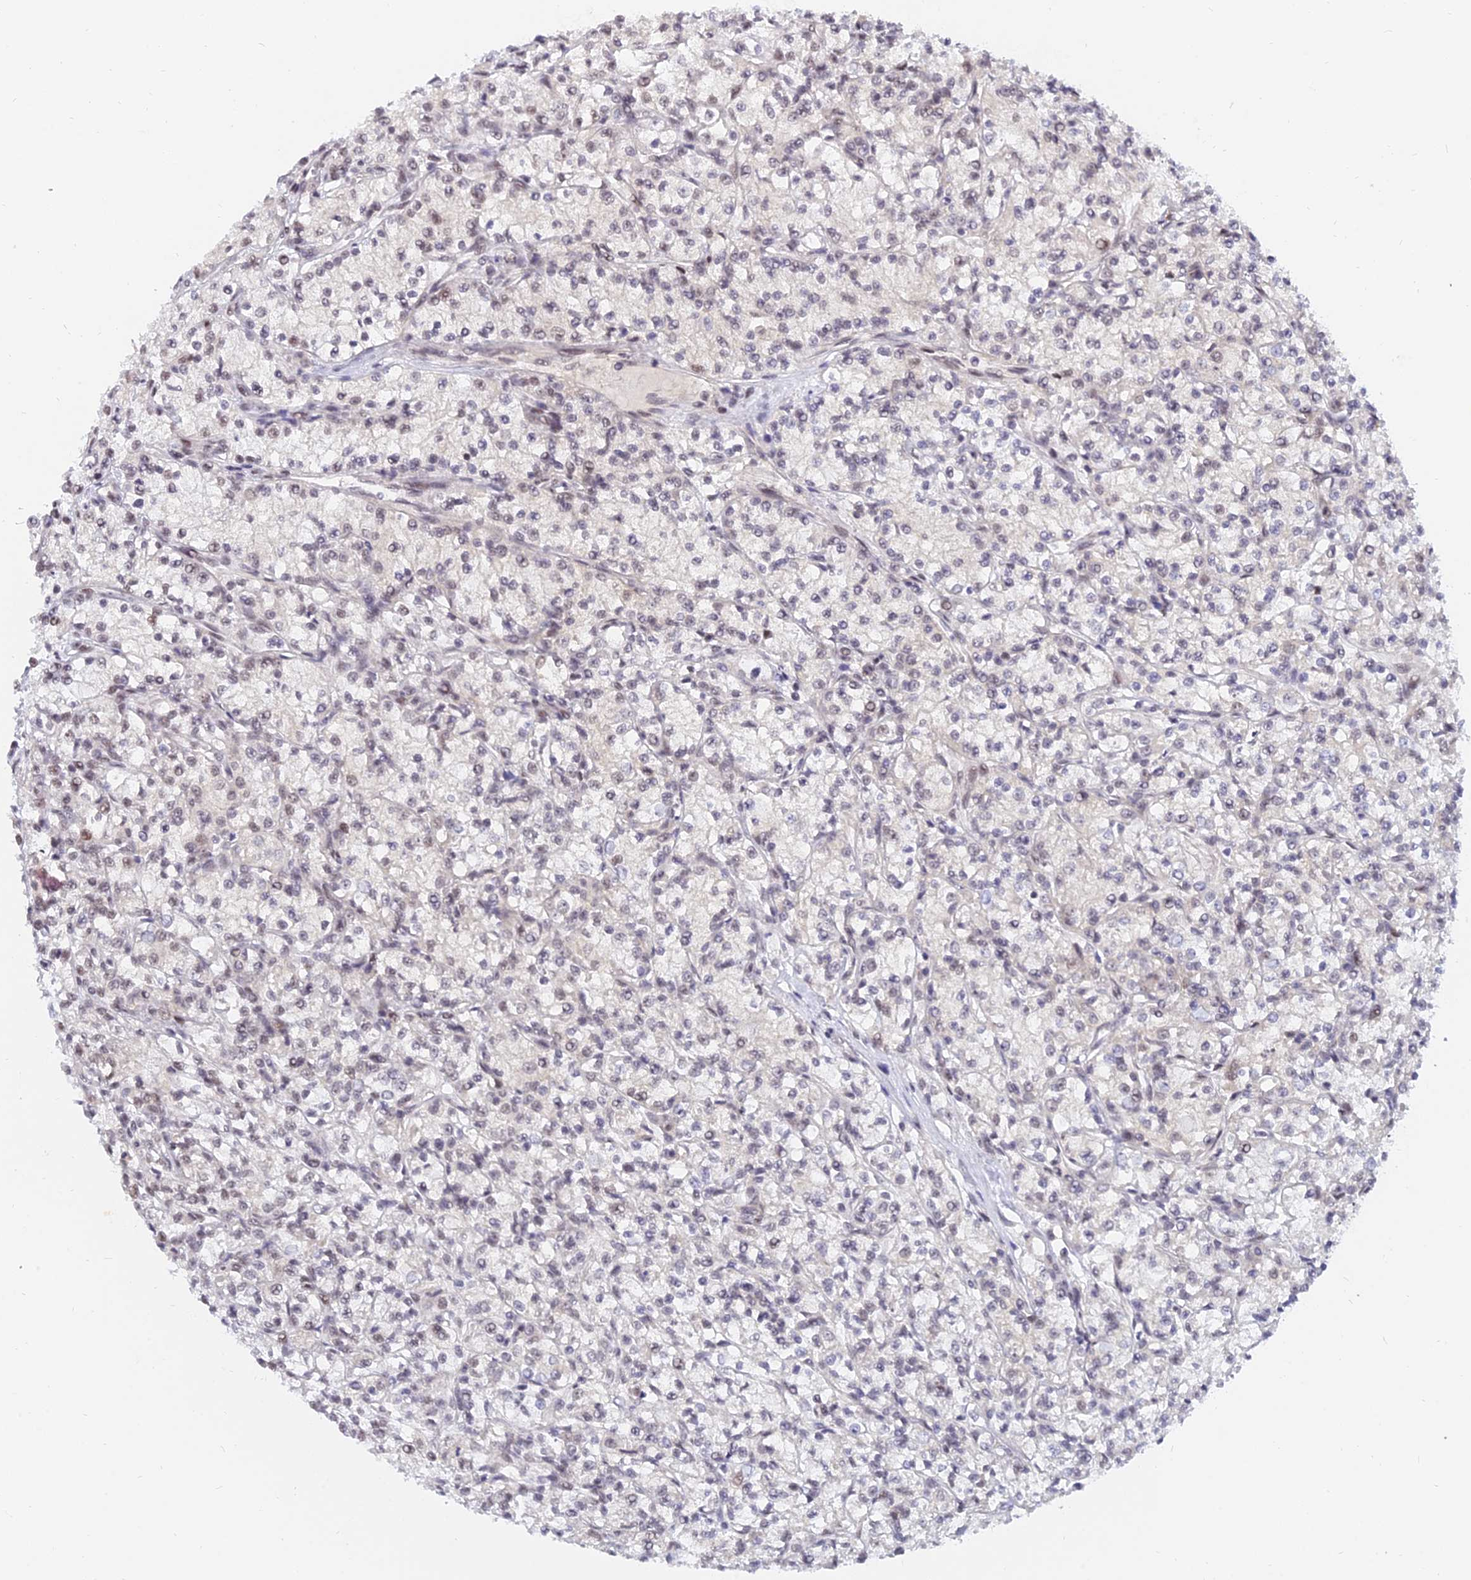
{"staining": {"intensity": "weak", "quantity": "<25%", "location": "nuclear"}, "tissue": "renal cancer", "cell_type": "Tumor cells", "image_type": "cancer", "snomed": [{"axis": "morphology", "description": "Adenocarcinoma, NOS"}, {"axis": "topography", "description": "Kidney"}], "caption": "Image shows no significant protein staining in tumor cells of renal cancer.", "gene": "DPY30", "patient": {"sex": "female", "age": 59}}